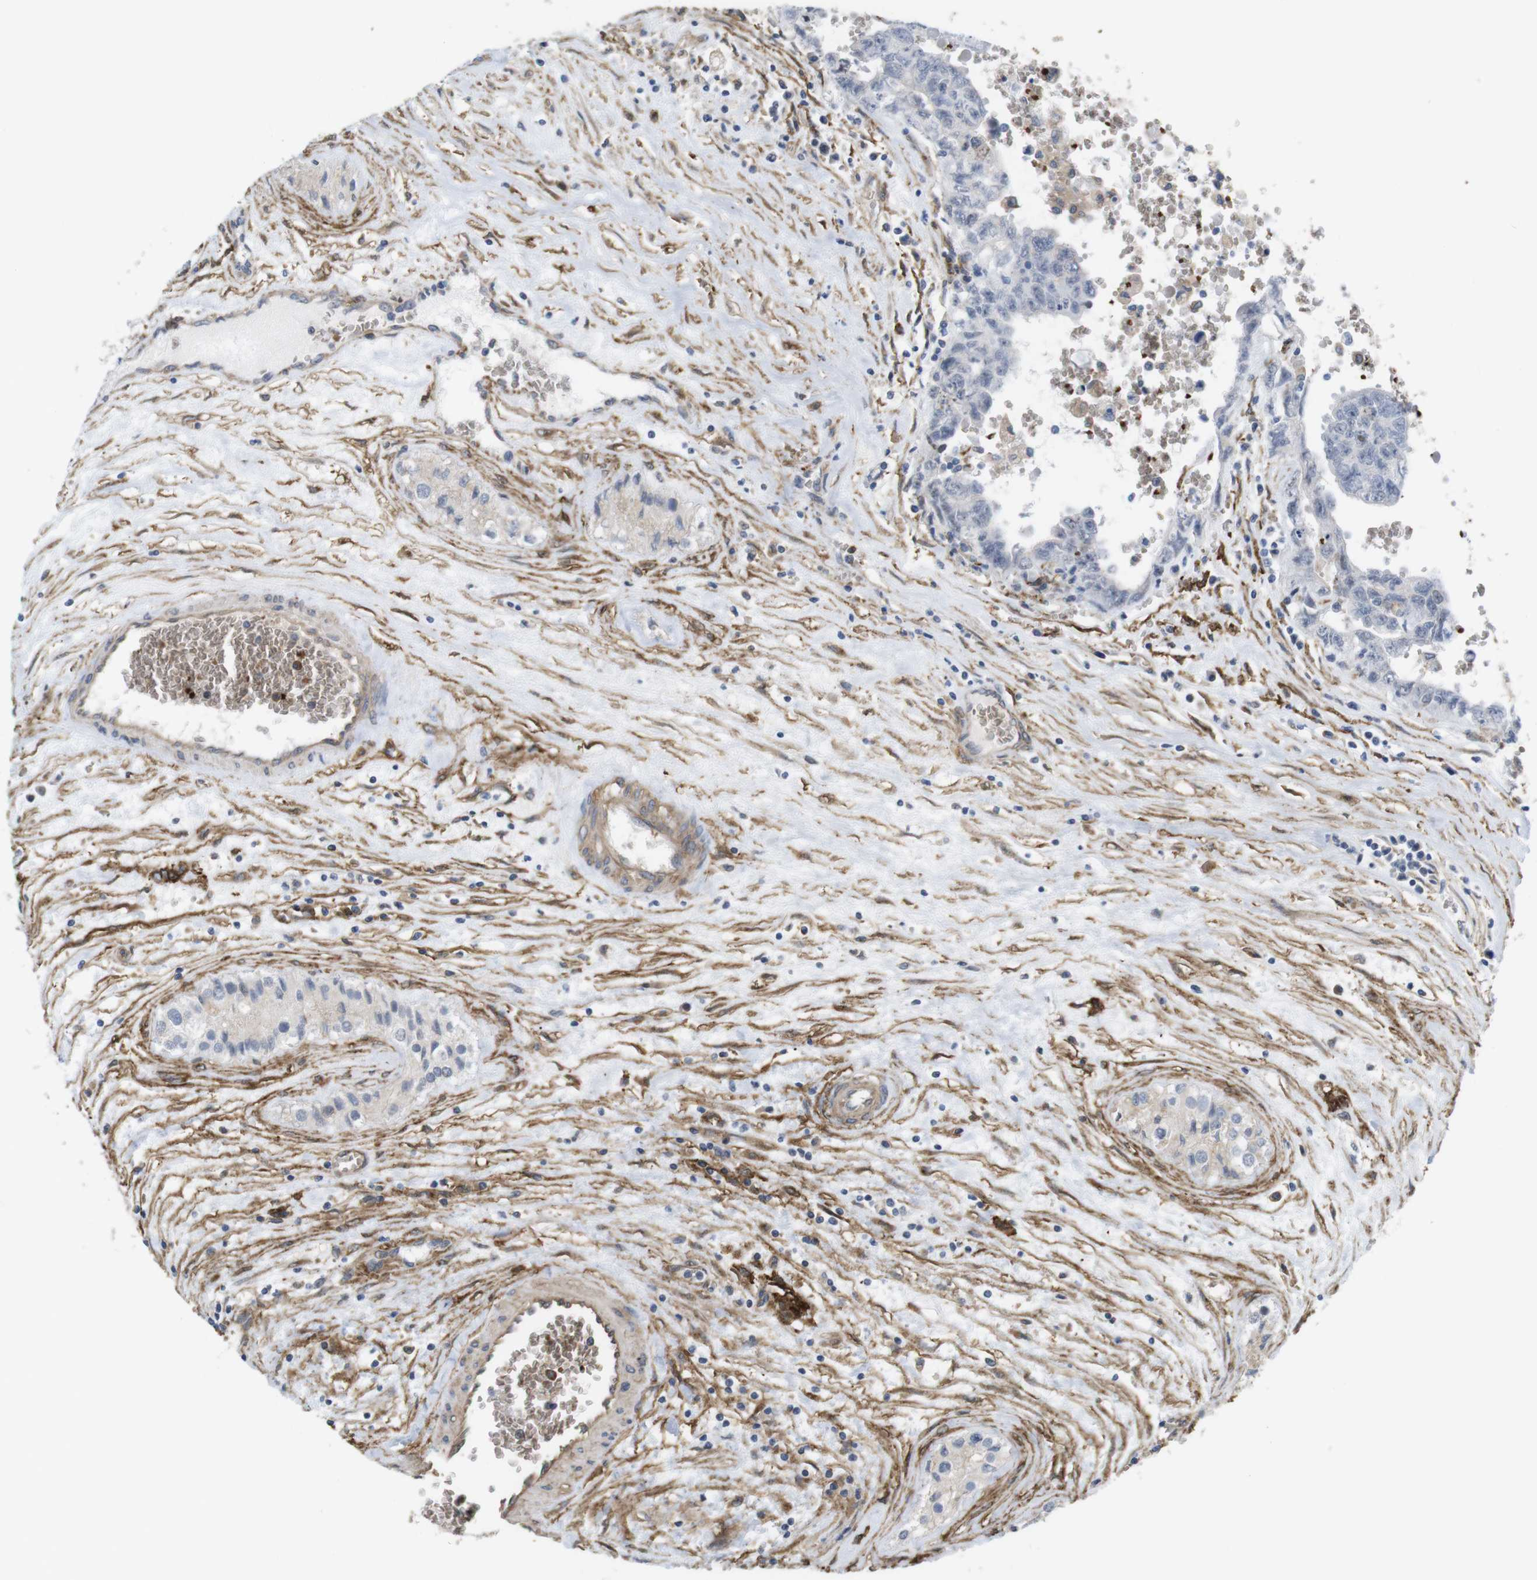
{"staining": {"intensity": "moderate", "quantity": "<25%", "location": "cytoplasmic/membranous"}, "tissue": "testis cancer", "cell_type": "Tumor cells", "image_type": "cancer", "snomed": [{"axis": "morphology", "description": "Carcinoma, Embryonal, NOS"}, {"axis": "topography", "description": "Testis"}], "caption": "DAB immunohistochemical staining of human testis cancer (embryonal carcinoma) displays moderate cytoplasmic/membranous protein expression in about <25% of tumor cells.", "gene": "CYBRD1", "patient": {"sex": "male", "age": 28}}